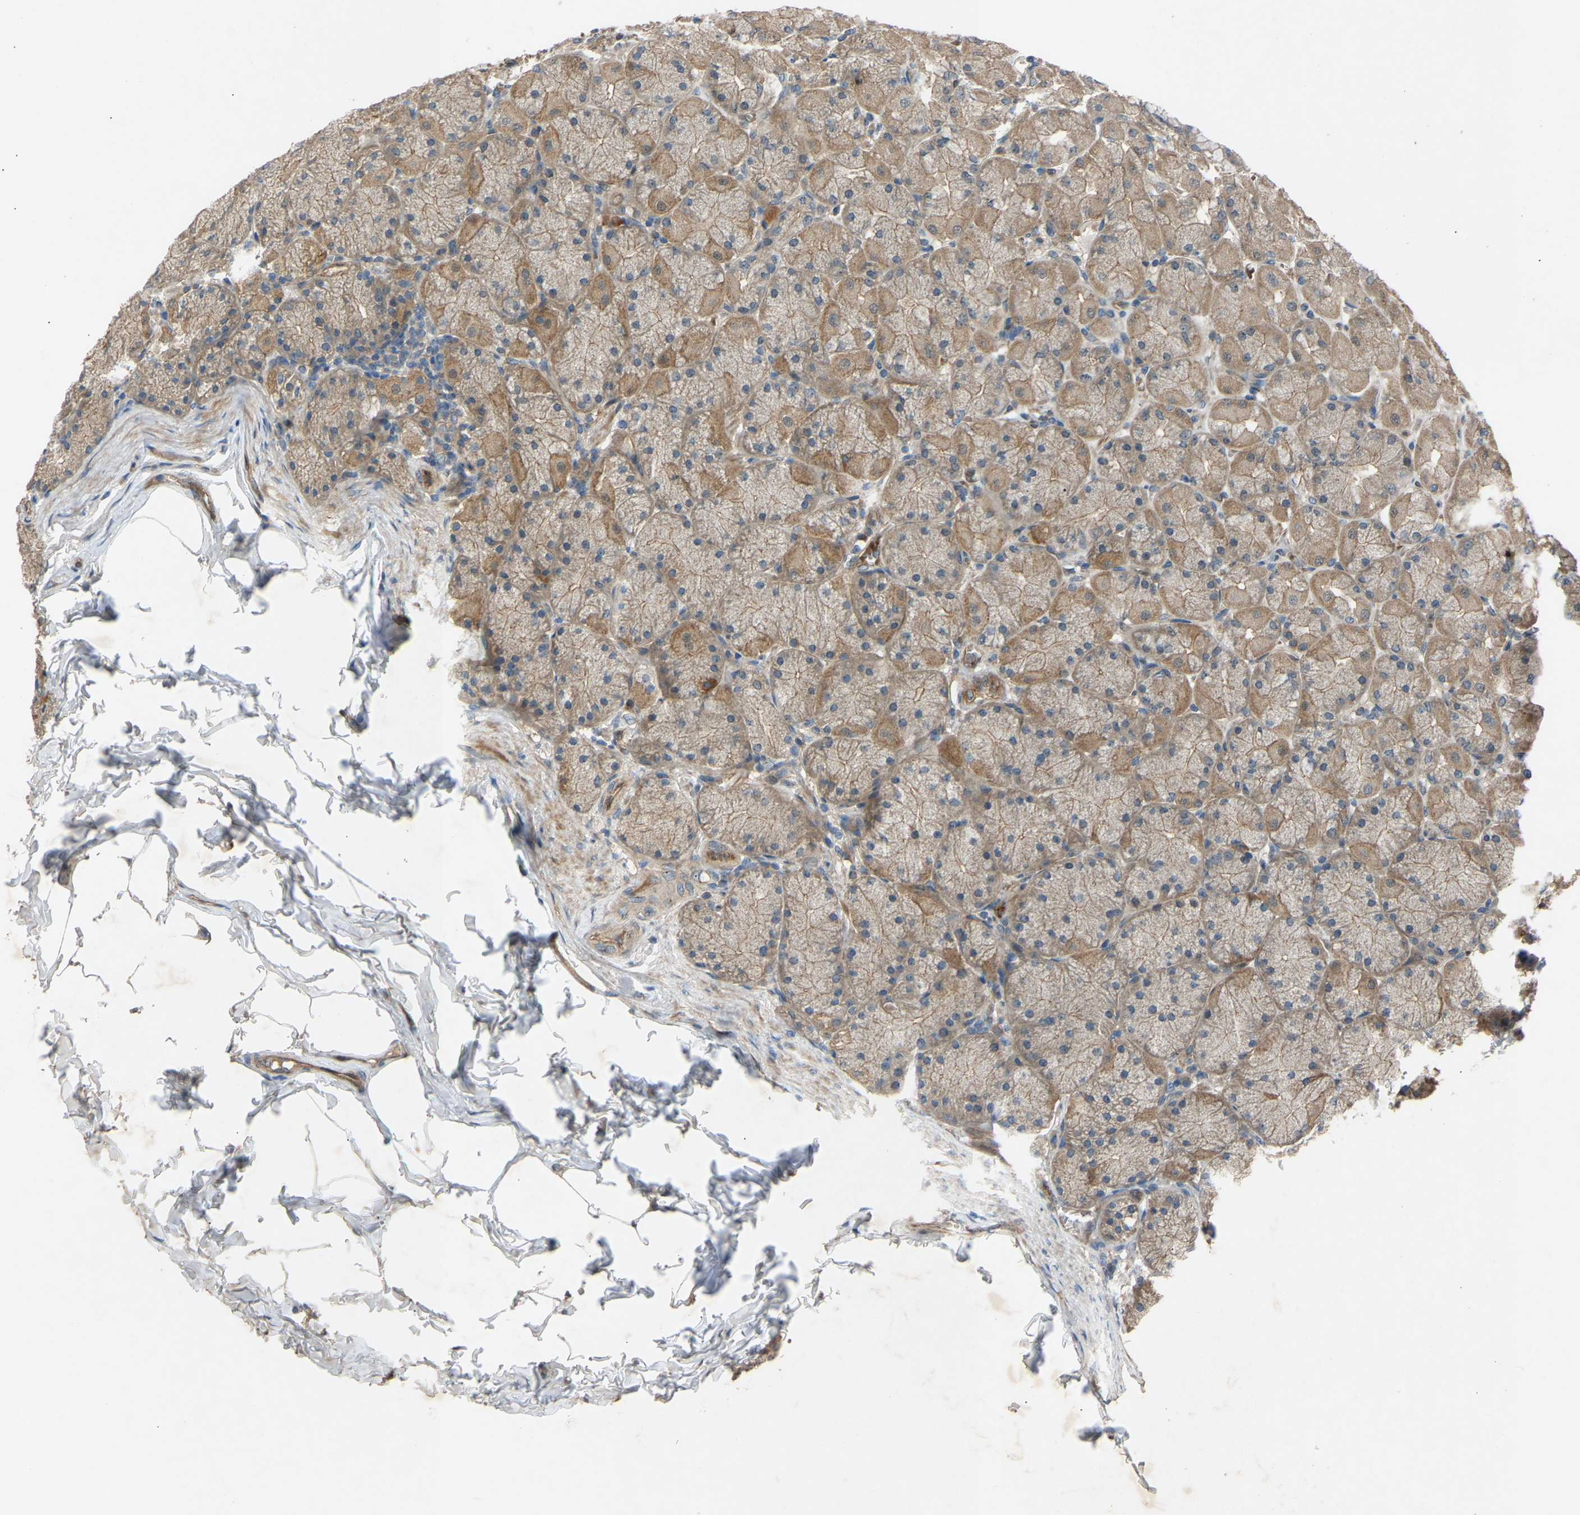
{"staining": {"intensity": "weak", "quantity": "25%-75%", "location": "cytoplasmic/membranous"}, "tissue": "stomach", "cell_type": "Glandular cells", "image_type": "normal", "snomed": [{"axis": "morphology", "description": "Normal tissue, NOS"}, {"axis": "topography", "description": "Stomach, upper"}], "caption": "Weak cytoplasmic/membranous expression is identified in approximately 25%-75% of glandular cells in normal stomach. The staining is performed using DAB brown chromogen to label protein expression. The nuclei are counter-stained blue using hematoxylin.", "gene": "GAS2L1", "patient": {"sex": "female", "age": 56}}